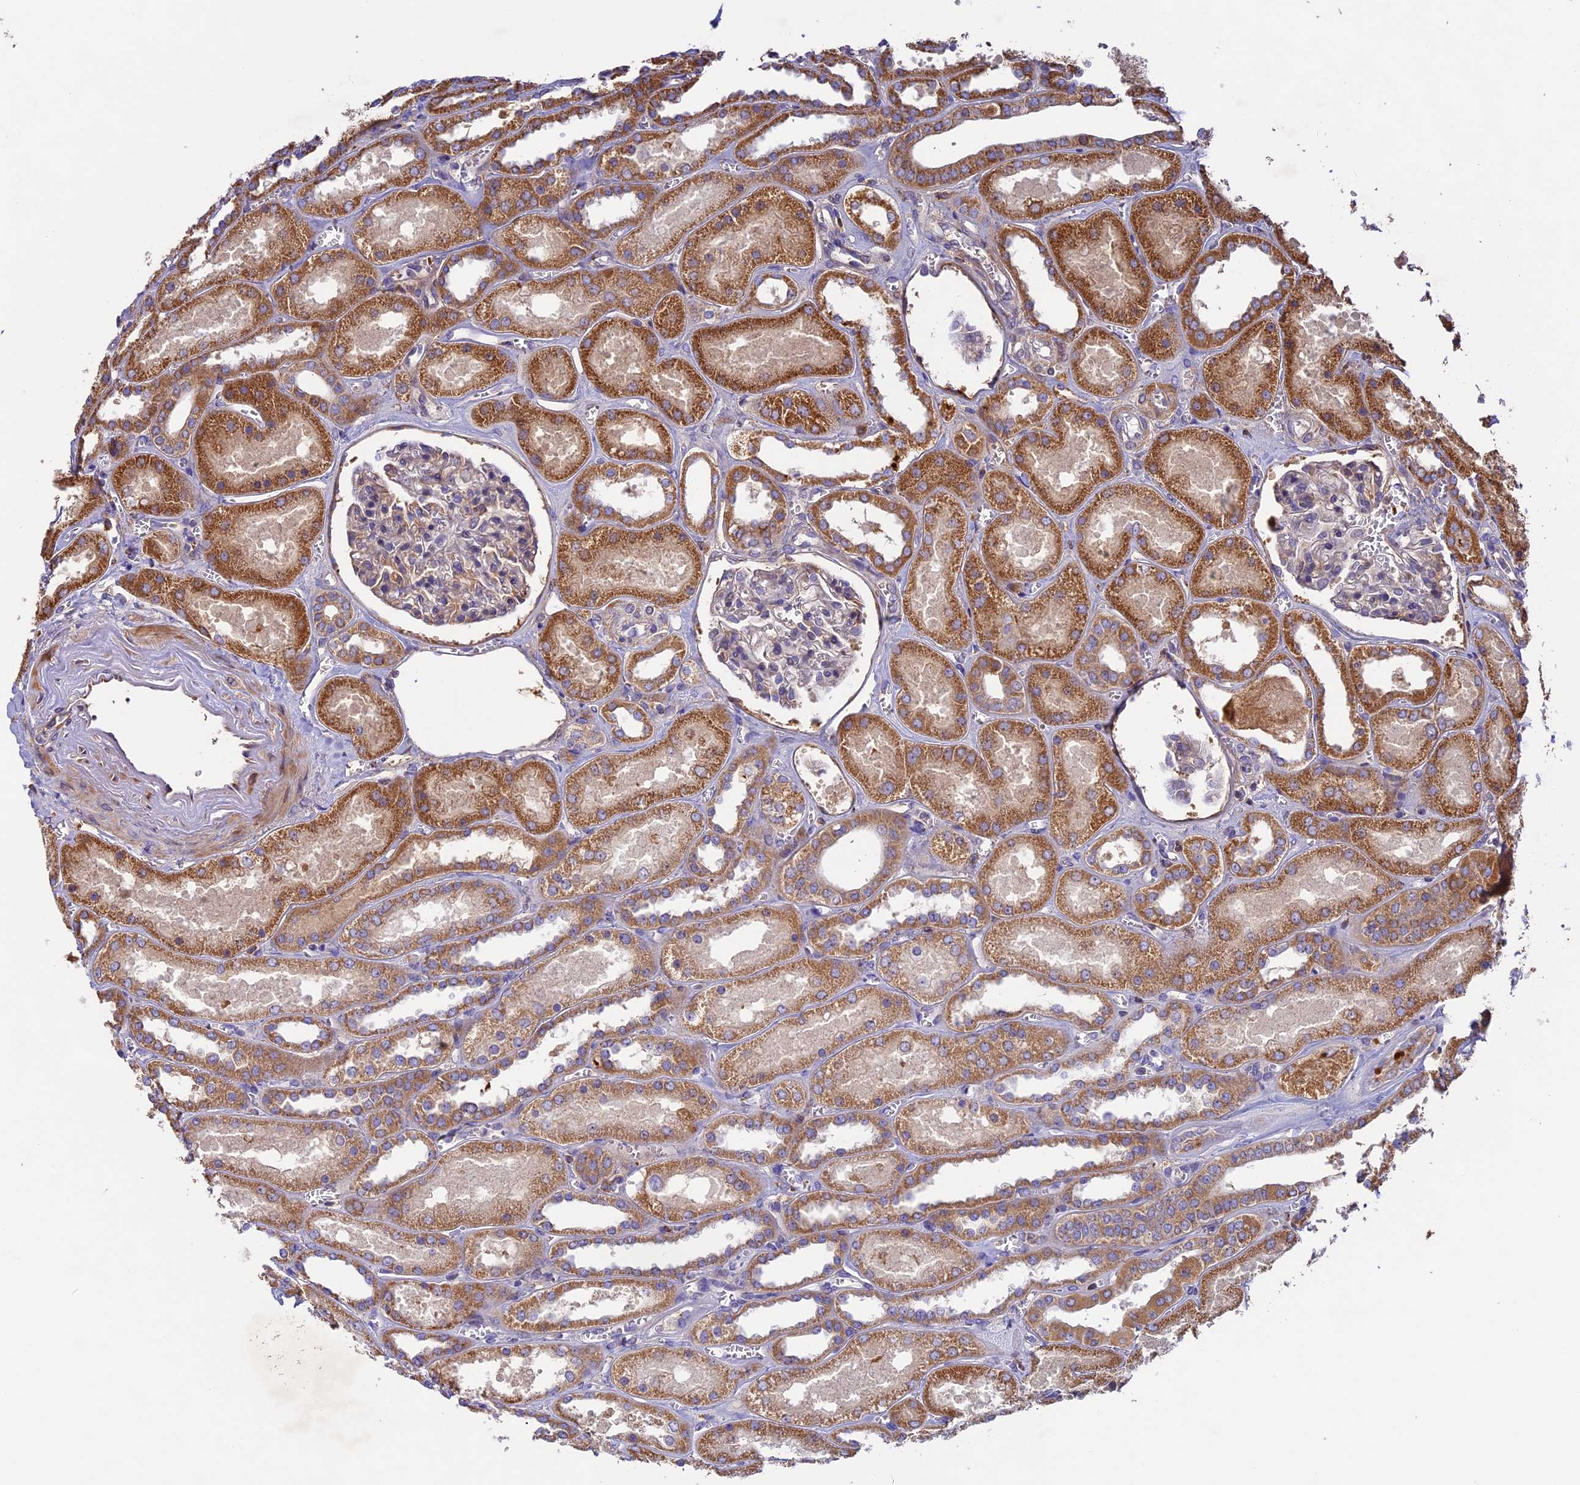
{"staining": {"intensity": "moderate", "quantity": "<25%", "location": "cytoplasmic/membranous"}, "tissue": "kidney", "cell_type": "Cells in glomeruli", "image_type": "normal", "snomed": [{"axis": "morphology", "description": "Normal tissue, NOS"}, {"axis": "morphology", "description": "Adenocarcinoma, NOS"}, {"axis": "topography", "description": "Kidney"}], "caption": "An image showing moderate cytoplasmic/membranous expression in approximately <25% of cells in glomeruli in benign kidney, as visualized by brown immunohistochemical staining.", "gene": "OCEL1", "patient": {"sex": "female", "age": 68}}